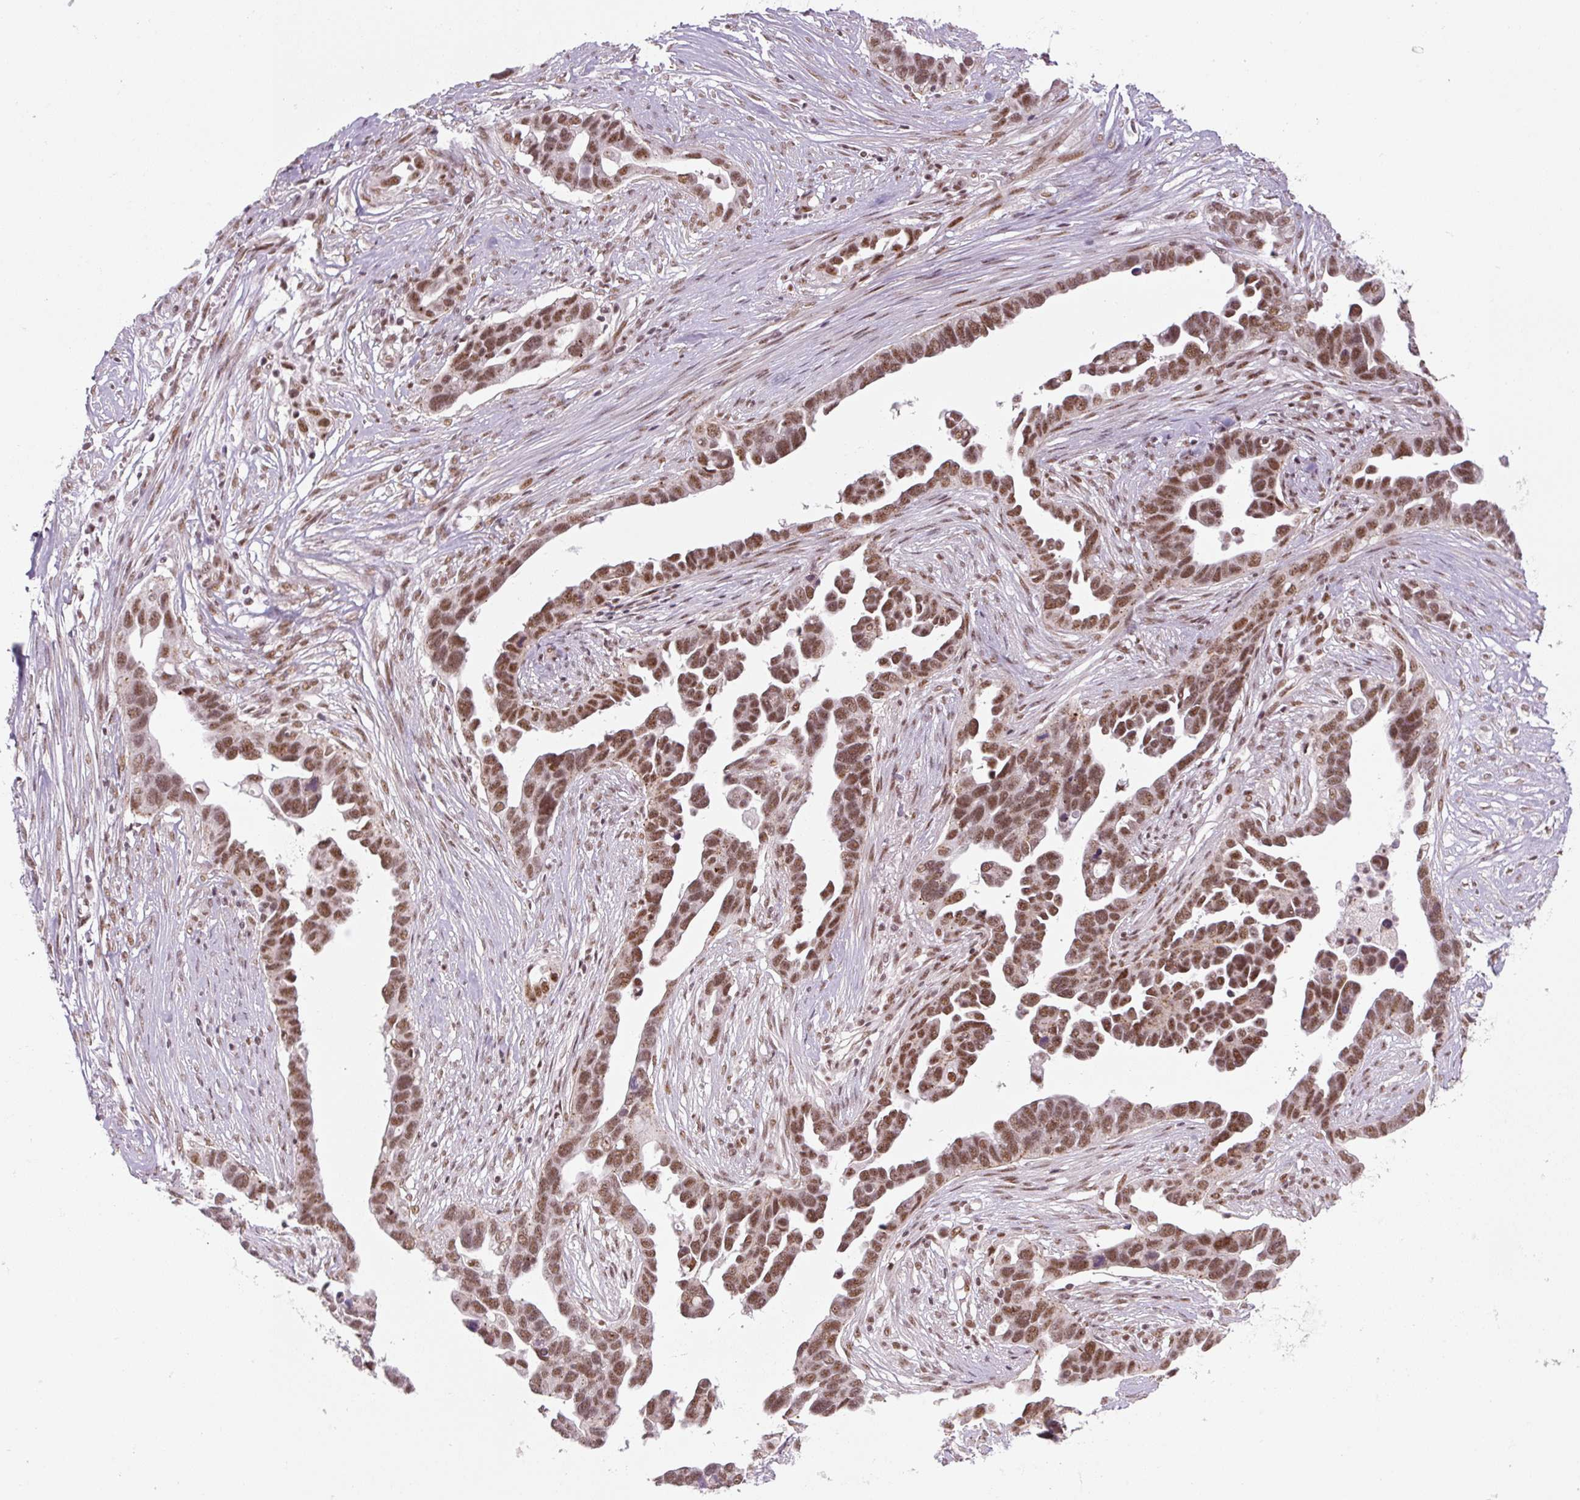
{"staining": {"intensity": "moderate", "quantity": ">75%", "location": "nuclear"}, "tissue": "ovarian cancer", "cell_type": "Tumor cells", "image_type": "cancer", "snomed": [{"axis": "morphology", "description": "Cystadenocarcinoma, serous, NOS"}, {"axis": "topography", "description": "Ovary"}], "caption": "Immunohistochemistry (IHC) of human serous cystadenocarcinoma (ovarian) demonstrates medium levels of moderate nuclear expression in approximately >75% of tumor cells.", "gene": "U2AF2", "patient": {"sex": "female", "age": 54}}